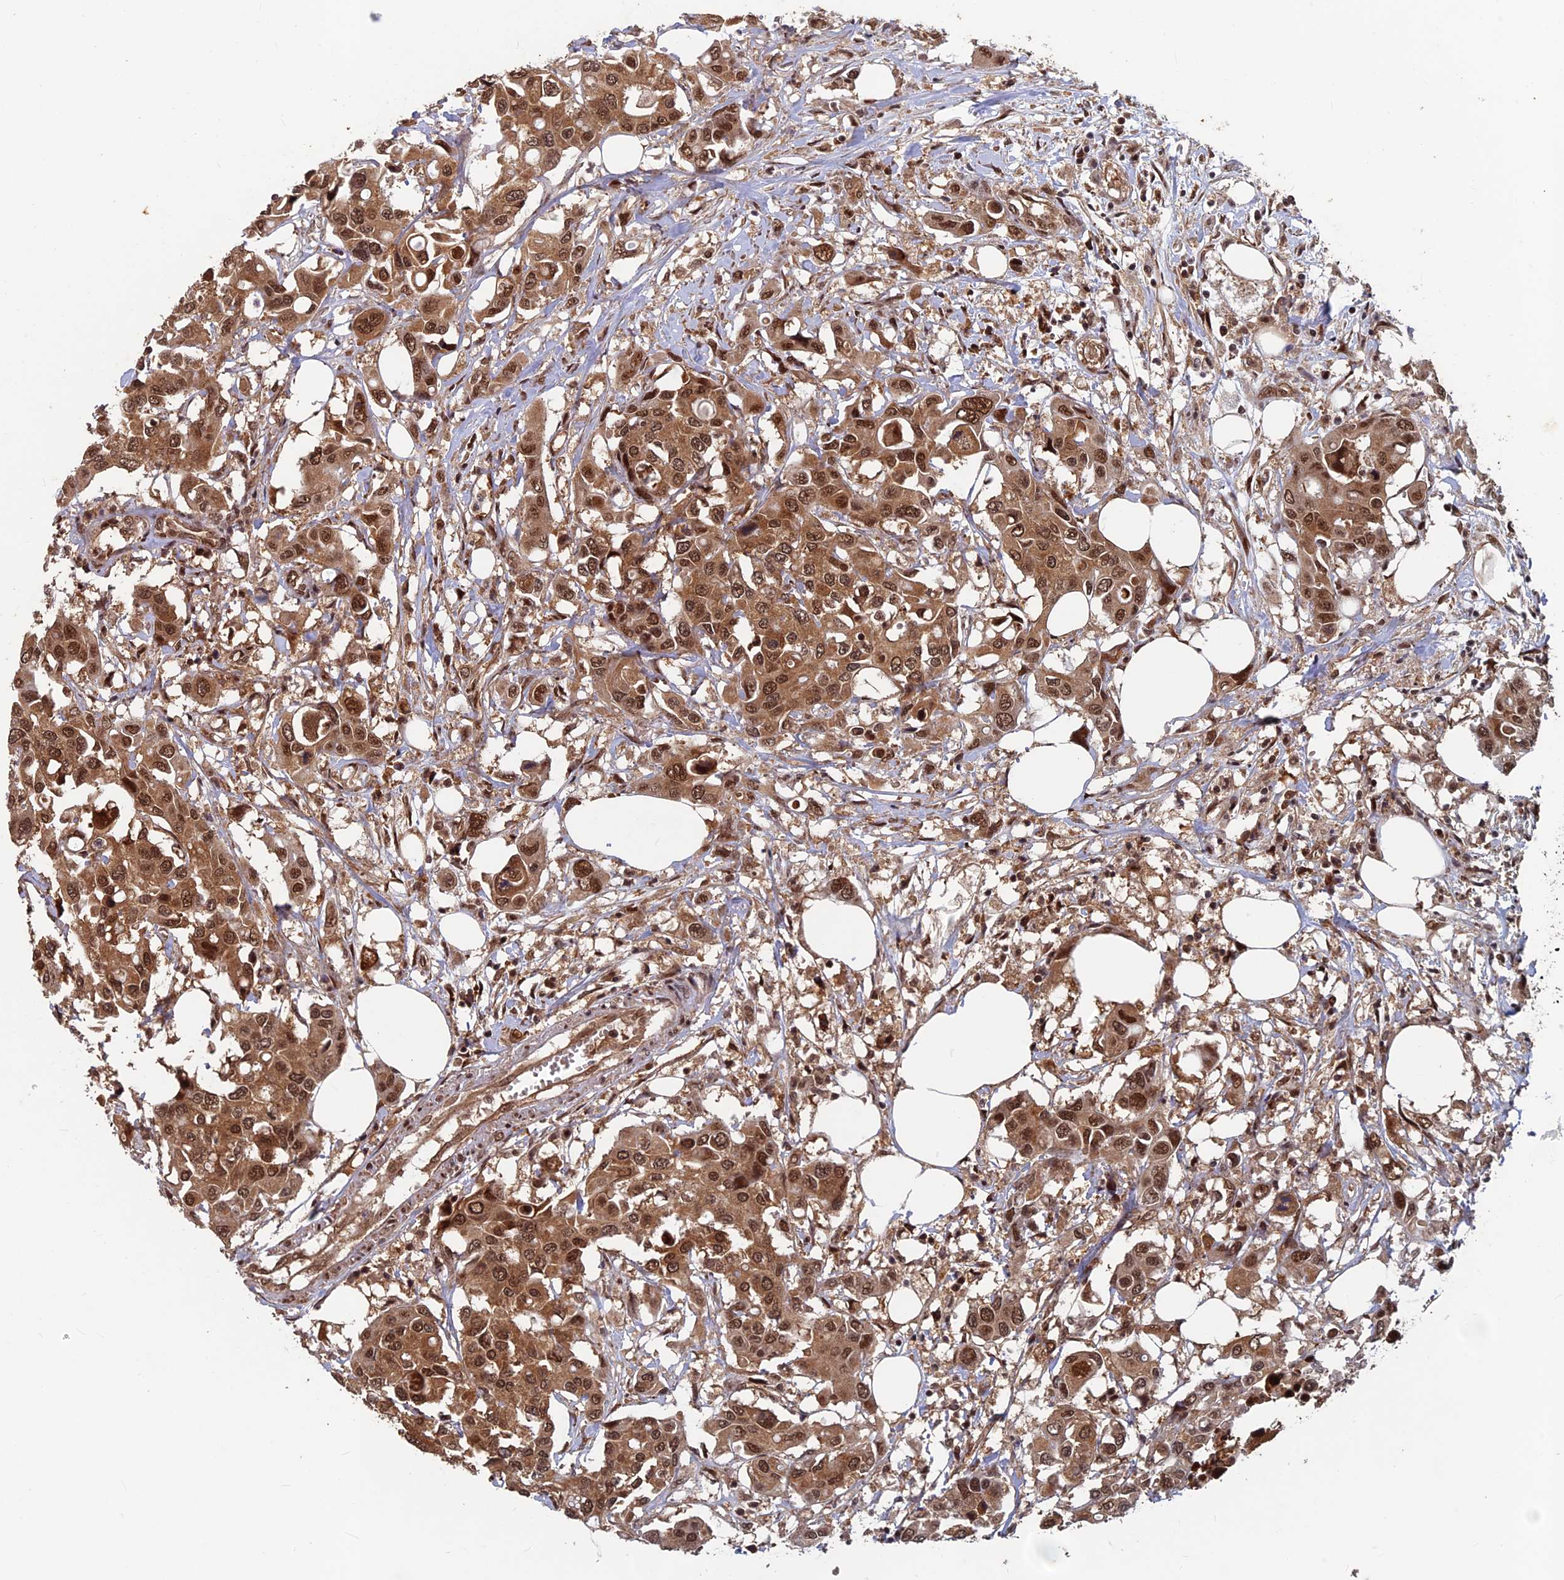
{"staining": {"intensity": "moderate", "quantity": ">75%", "location": "cytoplasmic/membranous,nuclear"}, "tissue": "colorectal cancer", "cell_type": "Tumor cells", "image_type": "cancer", "snomed": [{"axis": "morphology", "description": "Adenocarcinoma, NOS"}, {"axis": "topography", "description": "Colon"}], "caption": "Immunohistochemistry (IHC) photomicrograph of neoplastic tissue: colorectal adenocarcinoma stained using IHC shows medium levels of moderate protein expression localized specifically in the cytoplasmic/membranous and nuclear of tumor cells, appearing as a cytoplasmic/membranous and nuclear brown color.", "gene": "FAM53C", "patient": {"sex": "male", "age": 77}}